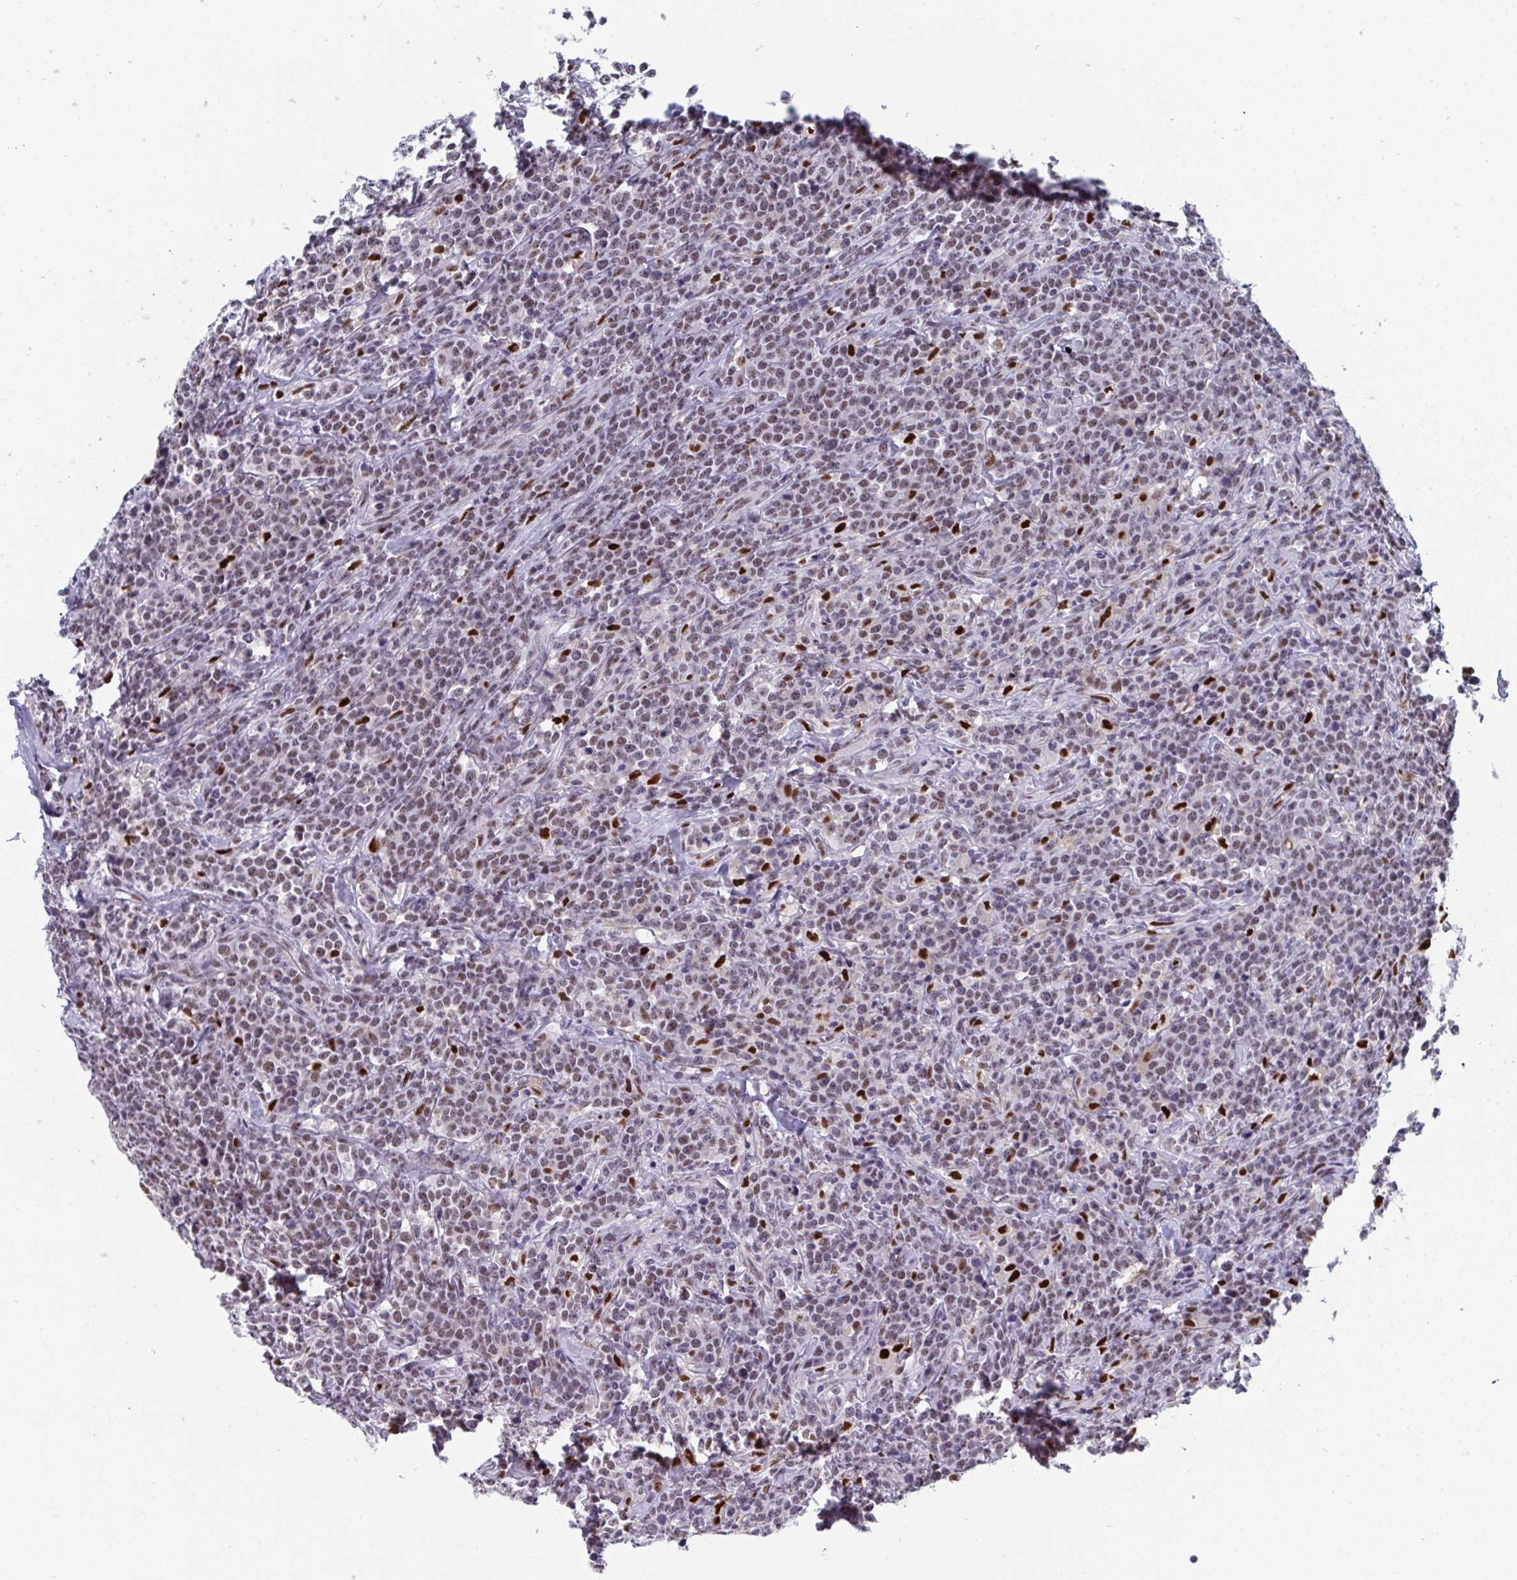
{"staining": {"intensity": "weak", "quantity": ">75%", "location": "nuclear"}, "tissue": "lymphoma", "cell_type": "Tumor cells", "image_type": "cancer", "snomed": [{"axis": "morphology", "description": "Malignant lymphoma, non-Hodgkin's type, High grade"}, {"axis": "topography", "description": "Small intestine"}], "caption": "Immunohistochemical staining of human malignant lymphoma, non-Hodgkin's type (high-grade) demonstrates weak nuclear protein expression in approximately >75% of tumor cells.", "gene": "JDP2", "patient": {"sex": "female", "age": 56}}